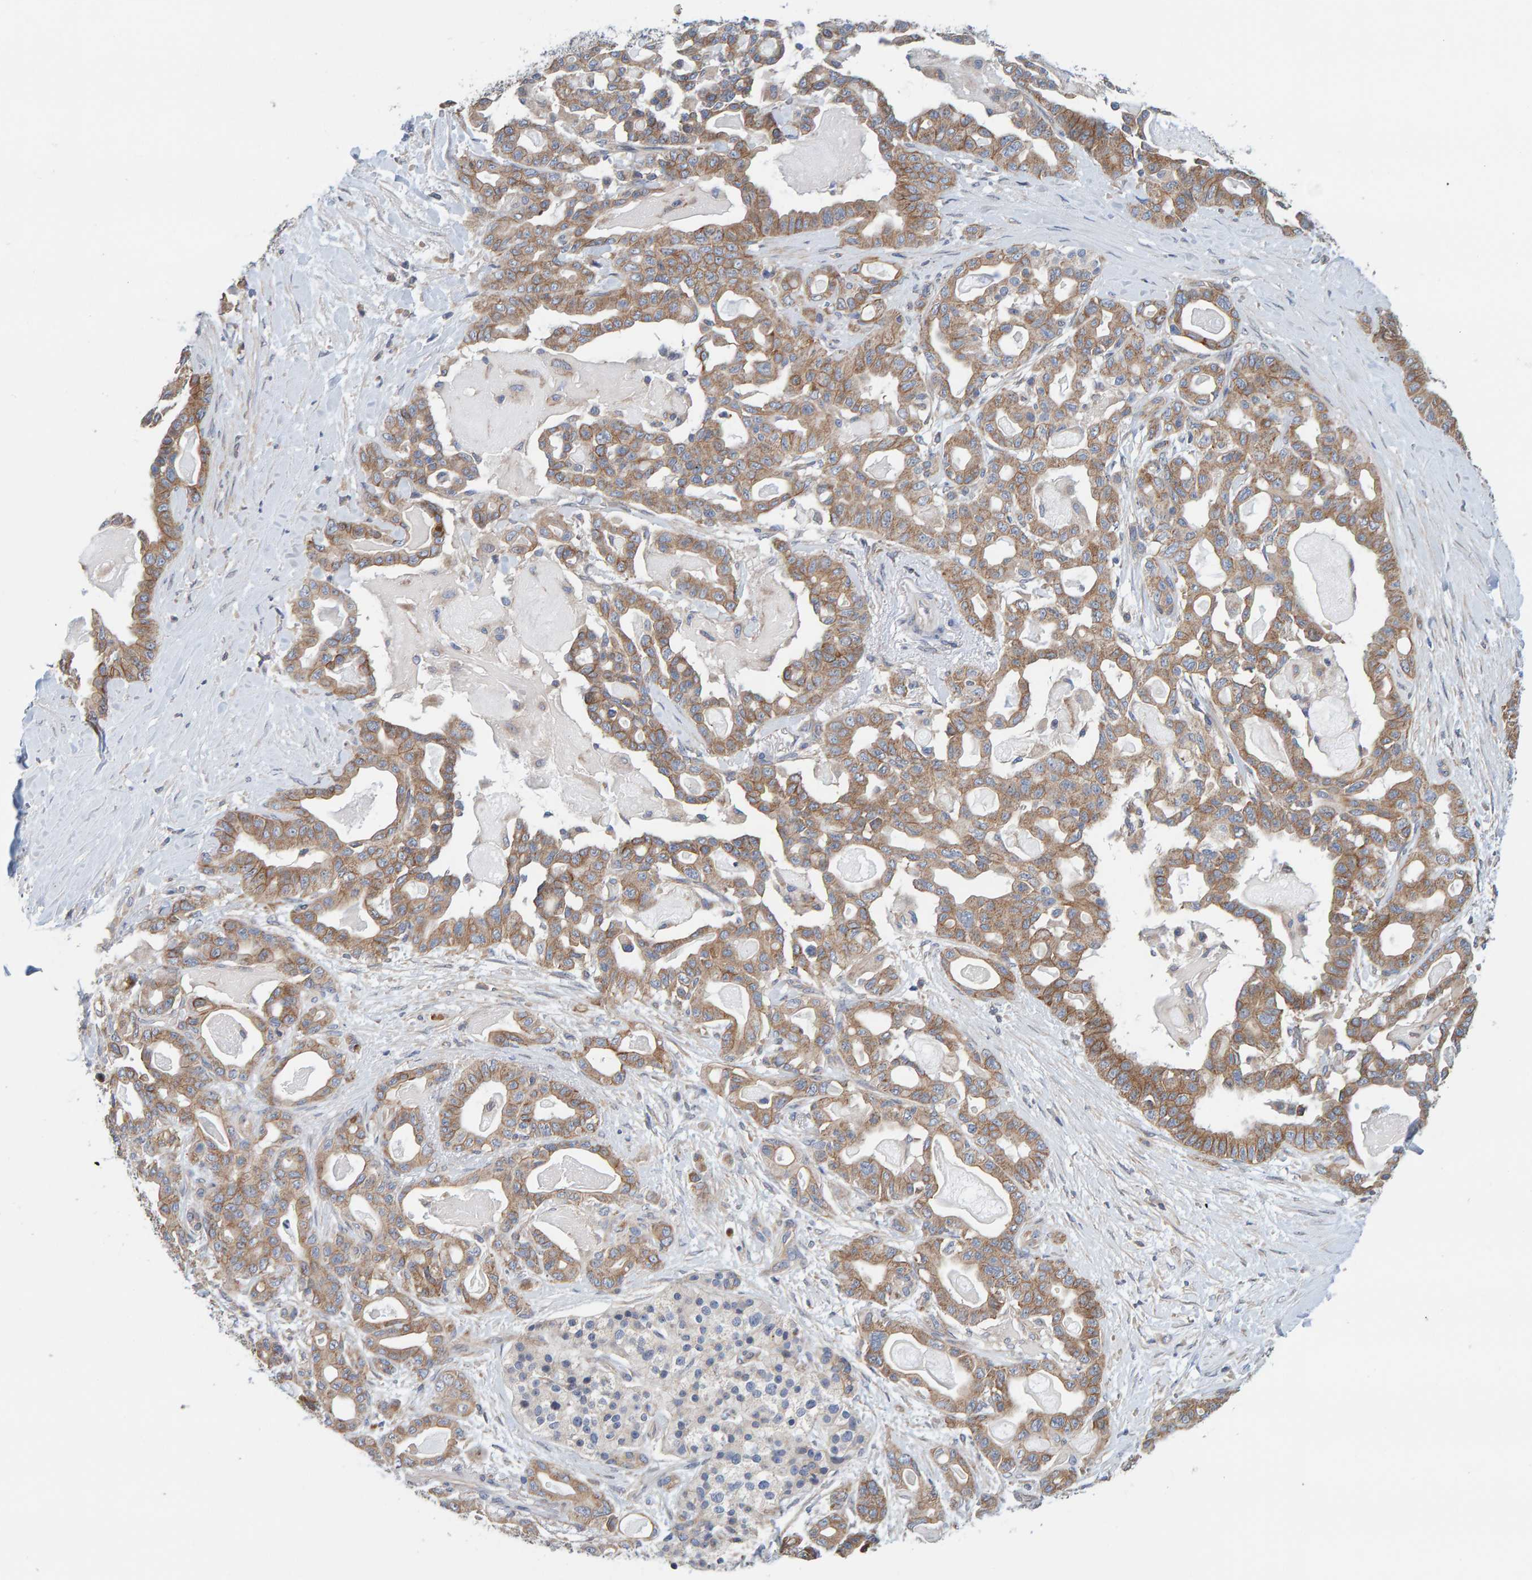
{"staining": {"intensity": "moderate", "quantity": ">75%", "location": "cytoplasmic/membranous"}, "tissue": "pancreatic cancer", "cell_type": "Tumor cells", "image_type": "cancer", "snomed": [{"axis": "morphology", "description": "Adenocarcinoma, NOS"}, {"axis": "topography", "description": "Pancreas"}], "caption": "About >75% of tumor cells in human pancreatic cancer display moderate cytoplasmic/membranous protein positivity as visualized by brown immunohistochemical staining.", "gene": "RGP1", "patient": {"sex": "male", "age": 63}}